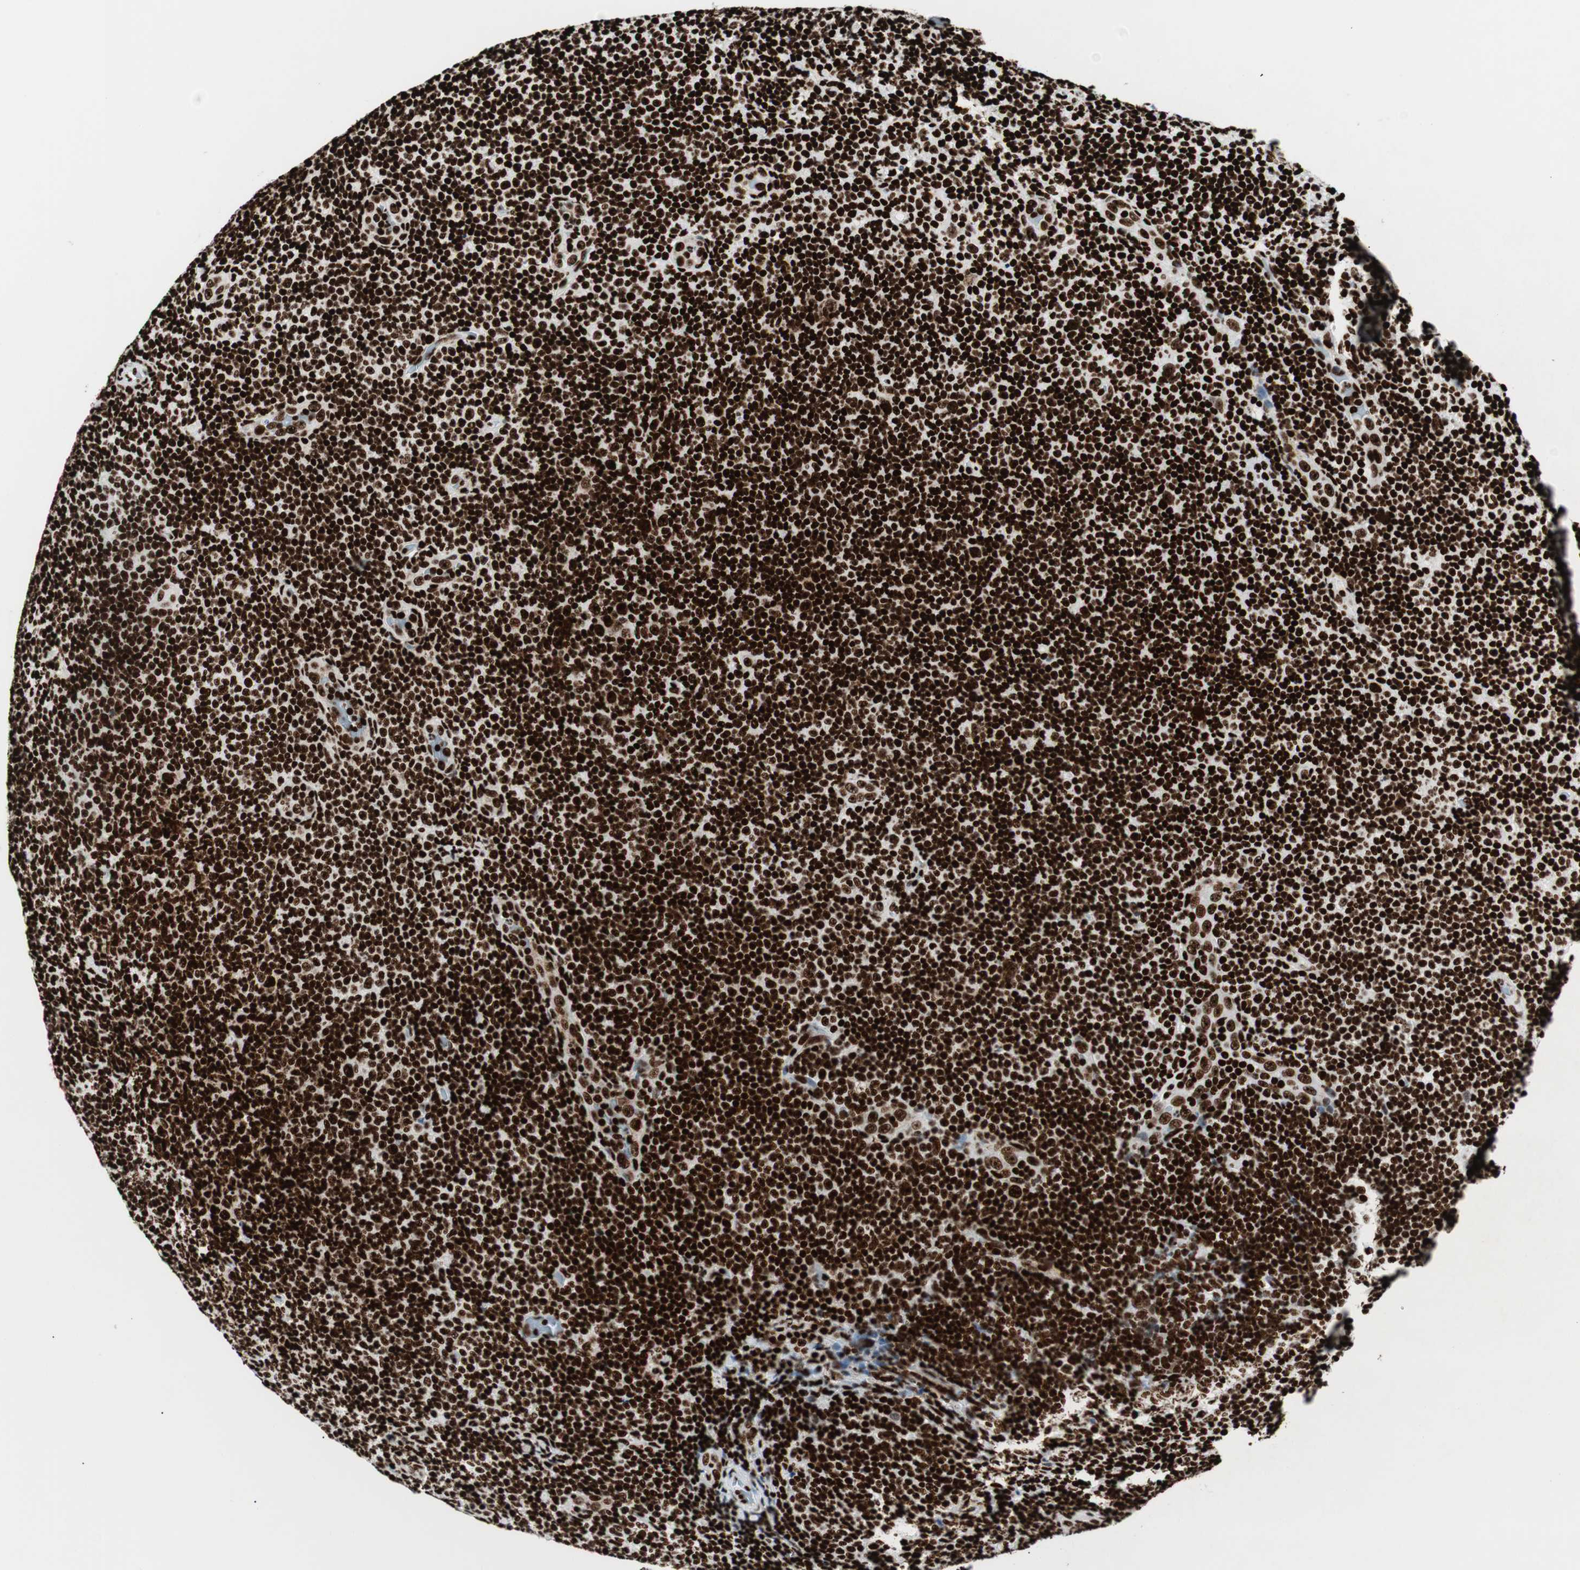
{"staining": {"intensity": "strong", "quantity": ">75%", "location": "nuclear"}, "tissue": "lymphoma", "cell_type": "Tumor cells", "image_type": "cancer", "snomed": [{"axis": "morphology", "description": "Malignant lymphoma, non-Hodgkin's type, Low grade"}, {"axis": "topography", "description": "Lymph node"}], "caption": "This histopathology image reveals lymphoma stained with immunohistochemistry (IHC) to label a protein in brown. The nuclear of tumor cells show strong positivity for the protein. Nuclei are counter-stained blue.", "gene": "NCL", "patient": {"sex": "male", "age": 83}}